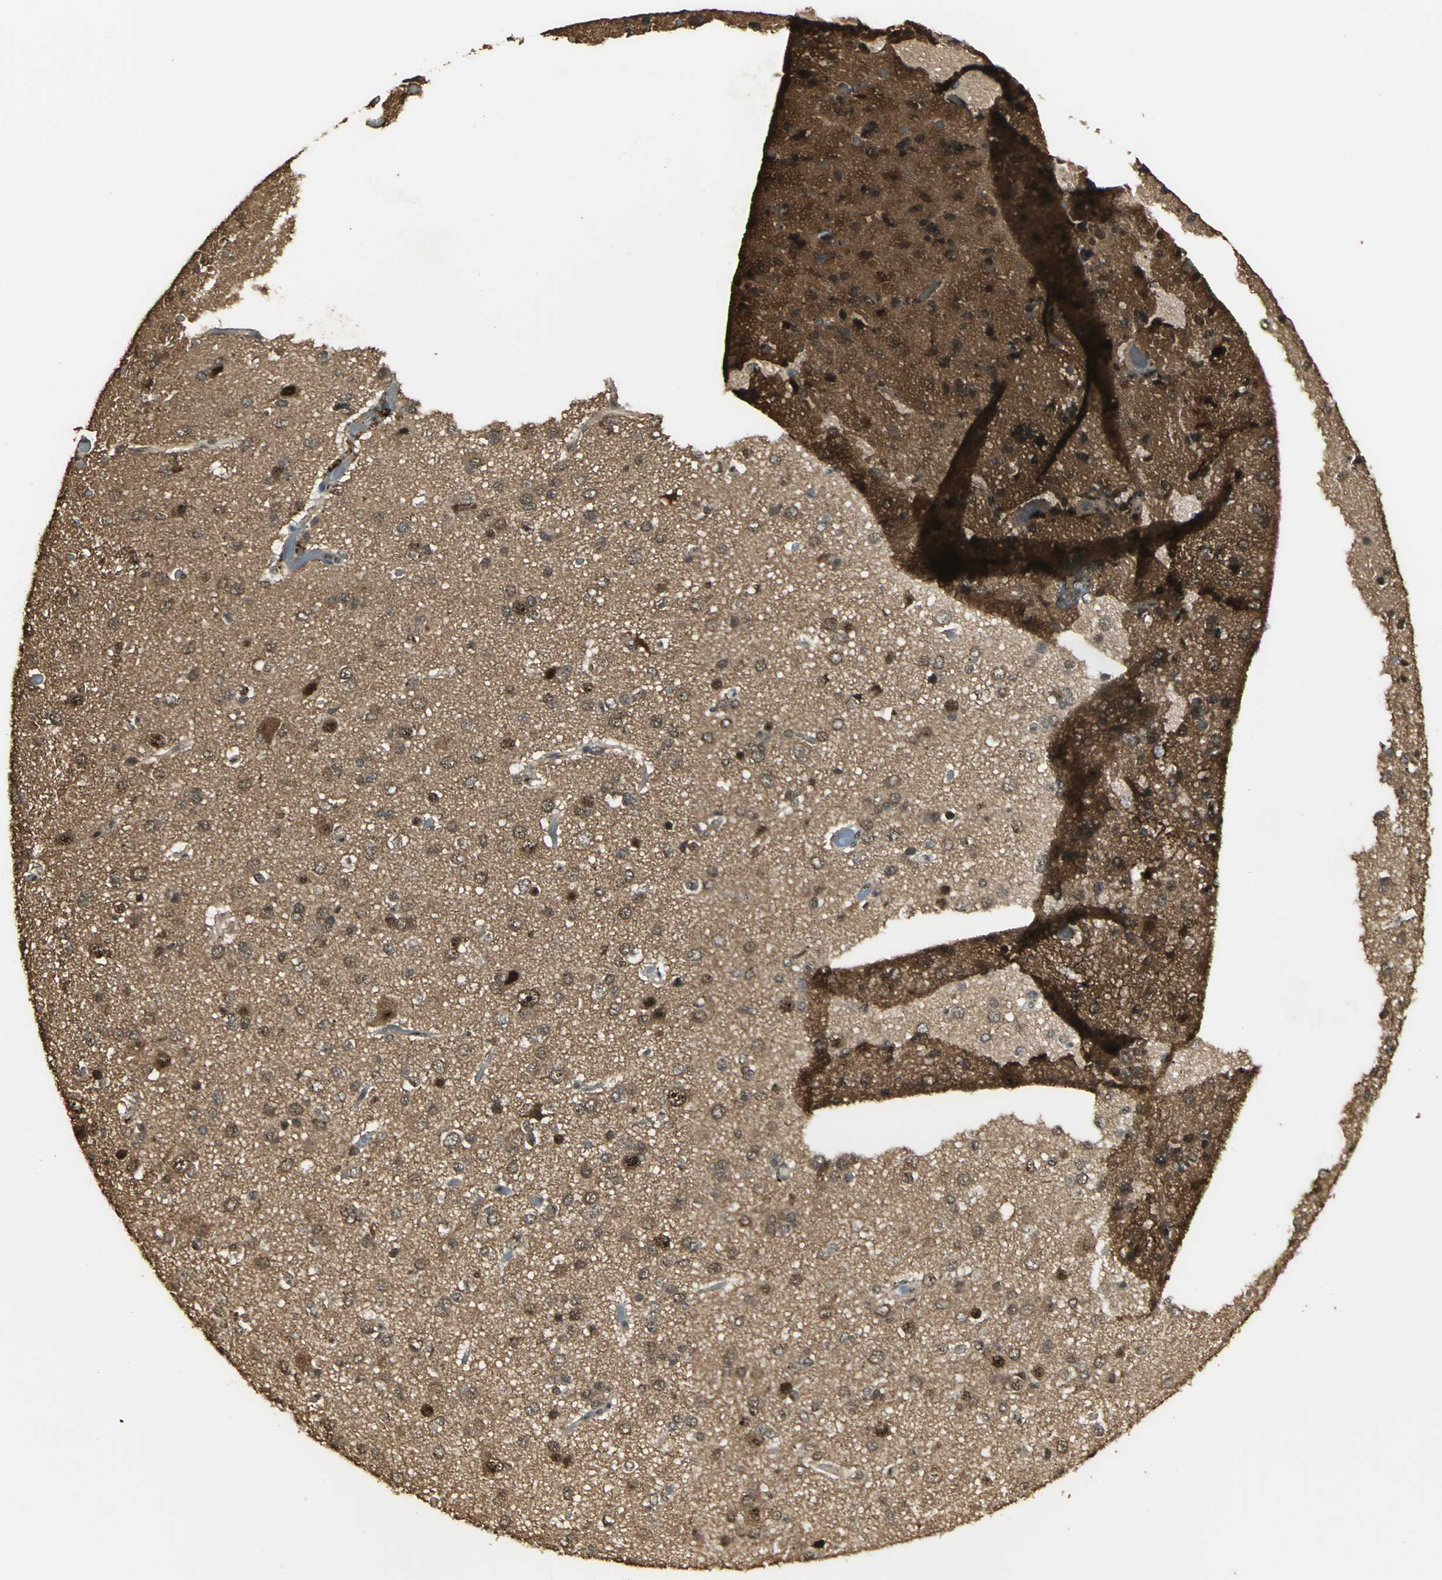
{"staining": {"intensity": "strong", "quantity": ">75%", "location": "cytoplasmic/membranous"}, "tissue": "glioma", "cell_type": "Tumor cells", "image_type": "cancer", "snomed": [{"axis": "morphology", "description": "Glioma, malignant, Low grade"}, {"axis": "topography", "description": "Brain"}], "caption": "A micrograph of human low-grade glioma (malignant) stained for a protein demonstrates strong cytoplasmic/membranous brown staining in tumor cells. The staining was performed using DAB (3,3'-diaminobenzidine), with brown indicating positive protein expression. Nuclei are stained blue with hematoxylin.", "gene": "UCHL5", "patient": {"sex": "male", "age": 42}}